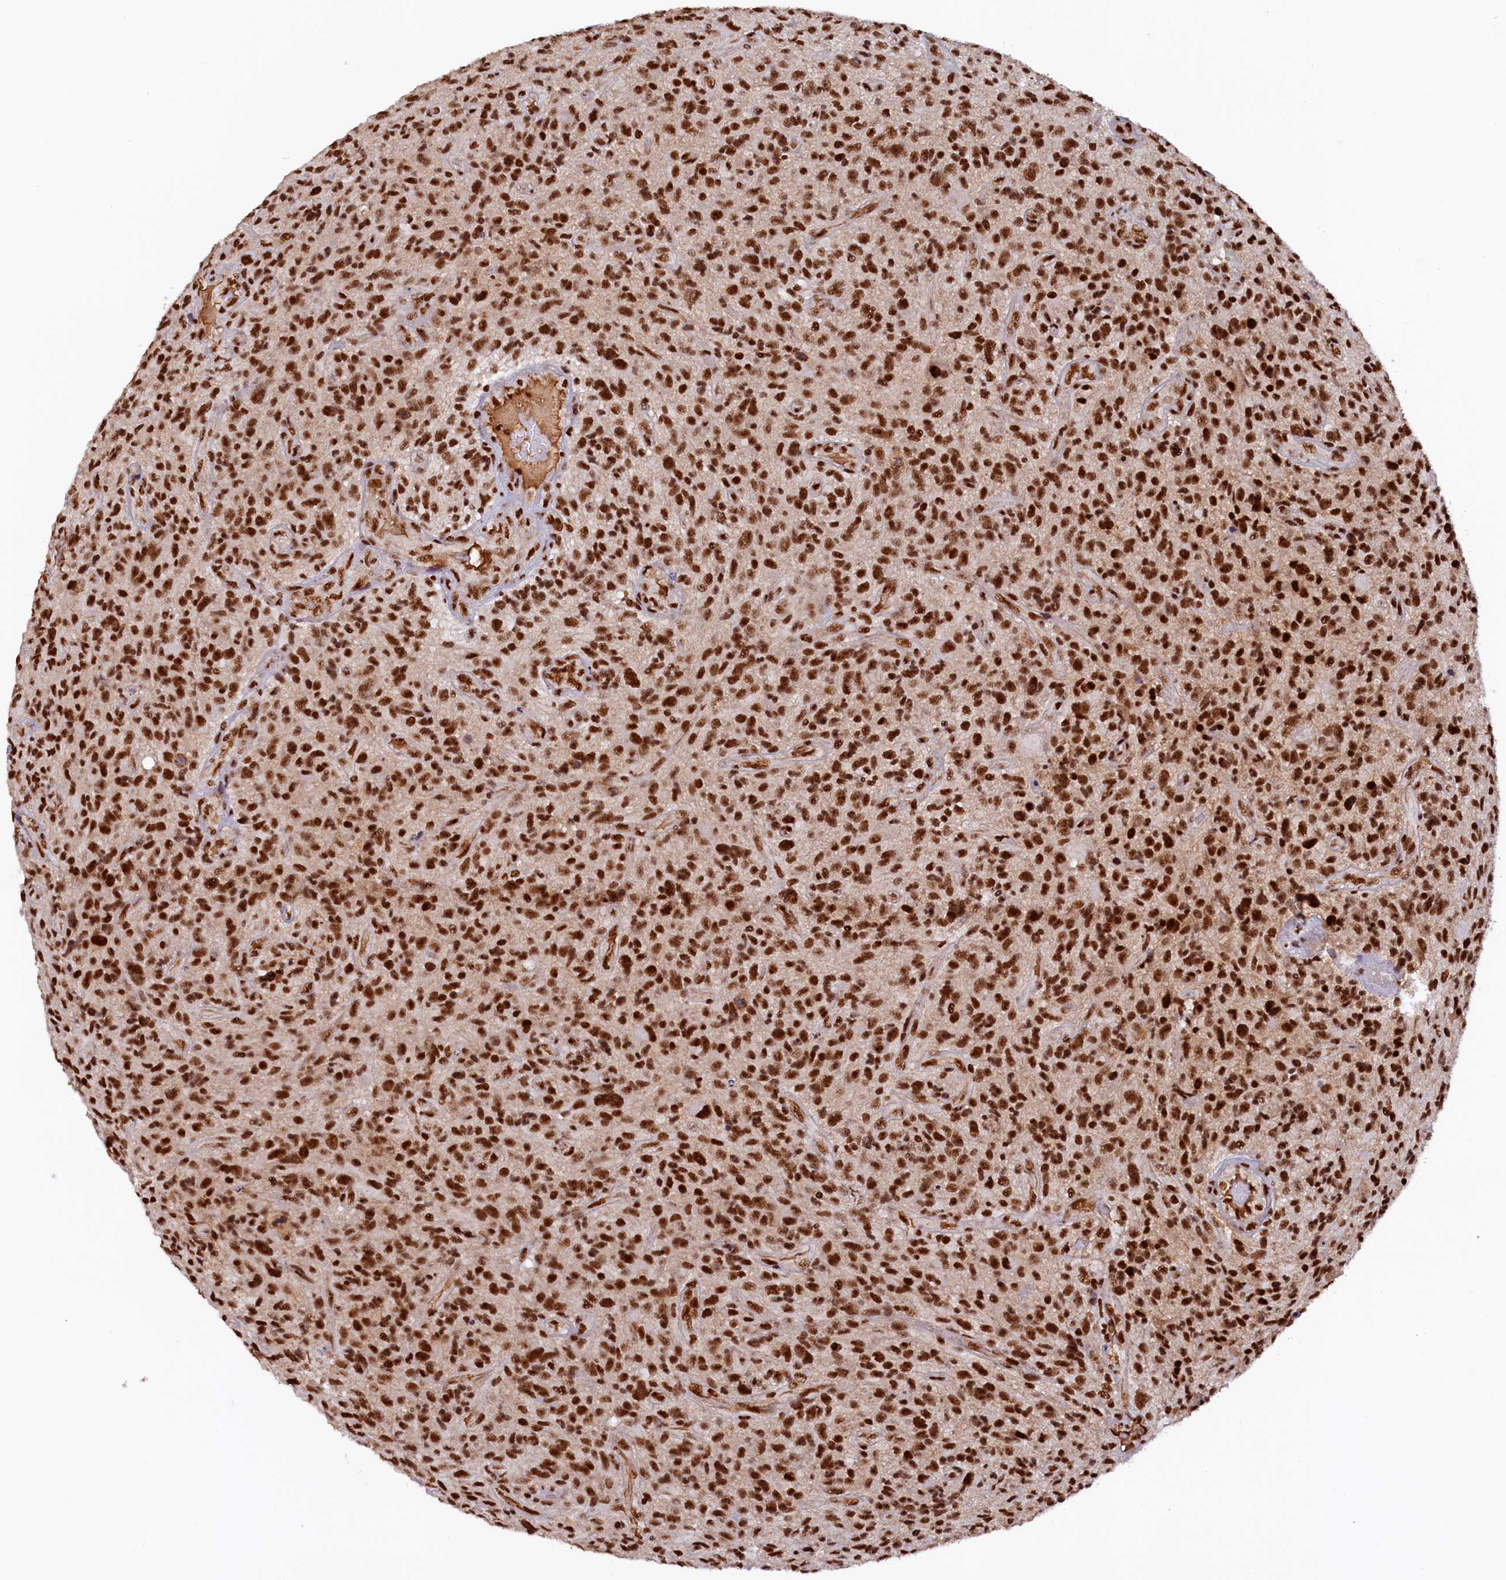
{"staining": {"intensity": "strong", "quantity": ">75%", "location": "nuclear"}, "tissue": "glioma", "cell_type": "Tumor cells", "image_type": "cancer", "snomed": [{"axis": "morphology", "description": "Glioma, malignant, High grade"}, {"axis": "topography", "description": "Brain"}], "caption": "Protein expression analysis of human glioma reveals strong nuclear expression in approximately >75% of tumor cells.", "gene": "ZC3H18", "patient": {"sex": "male", "age": 47}}